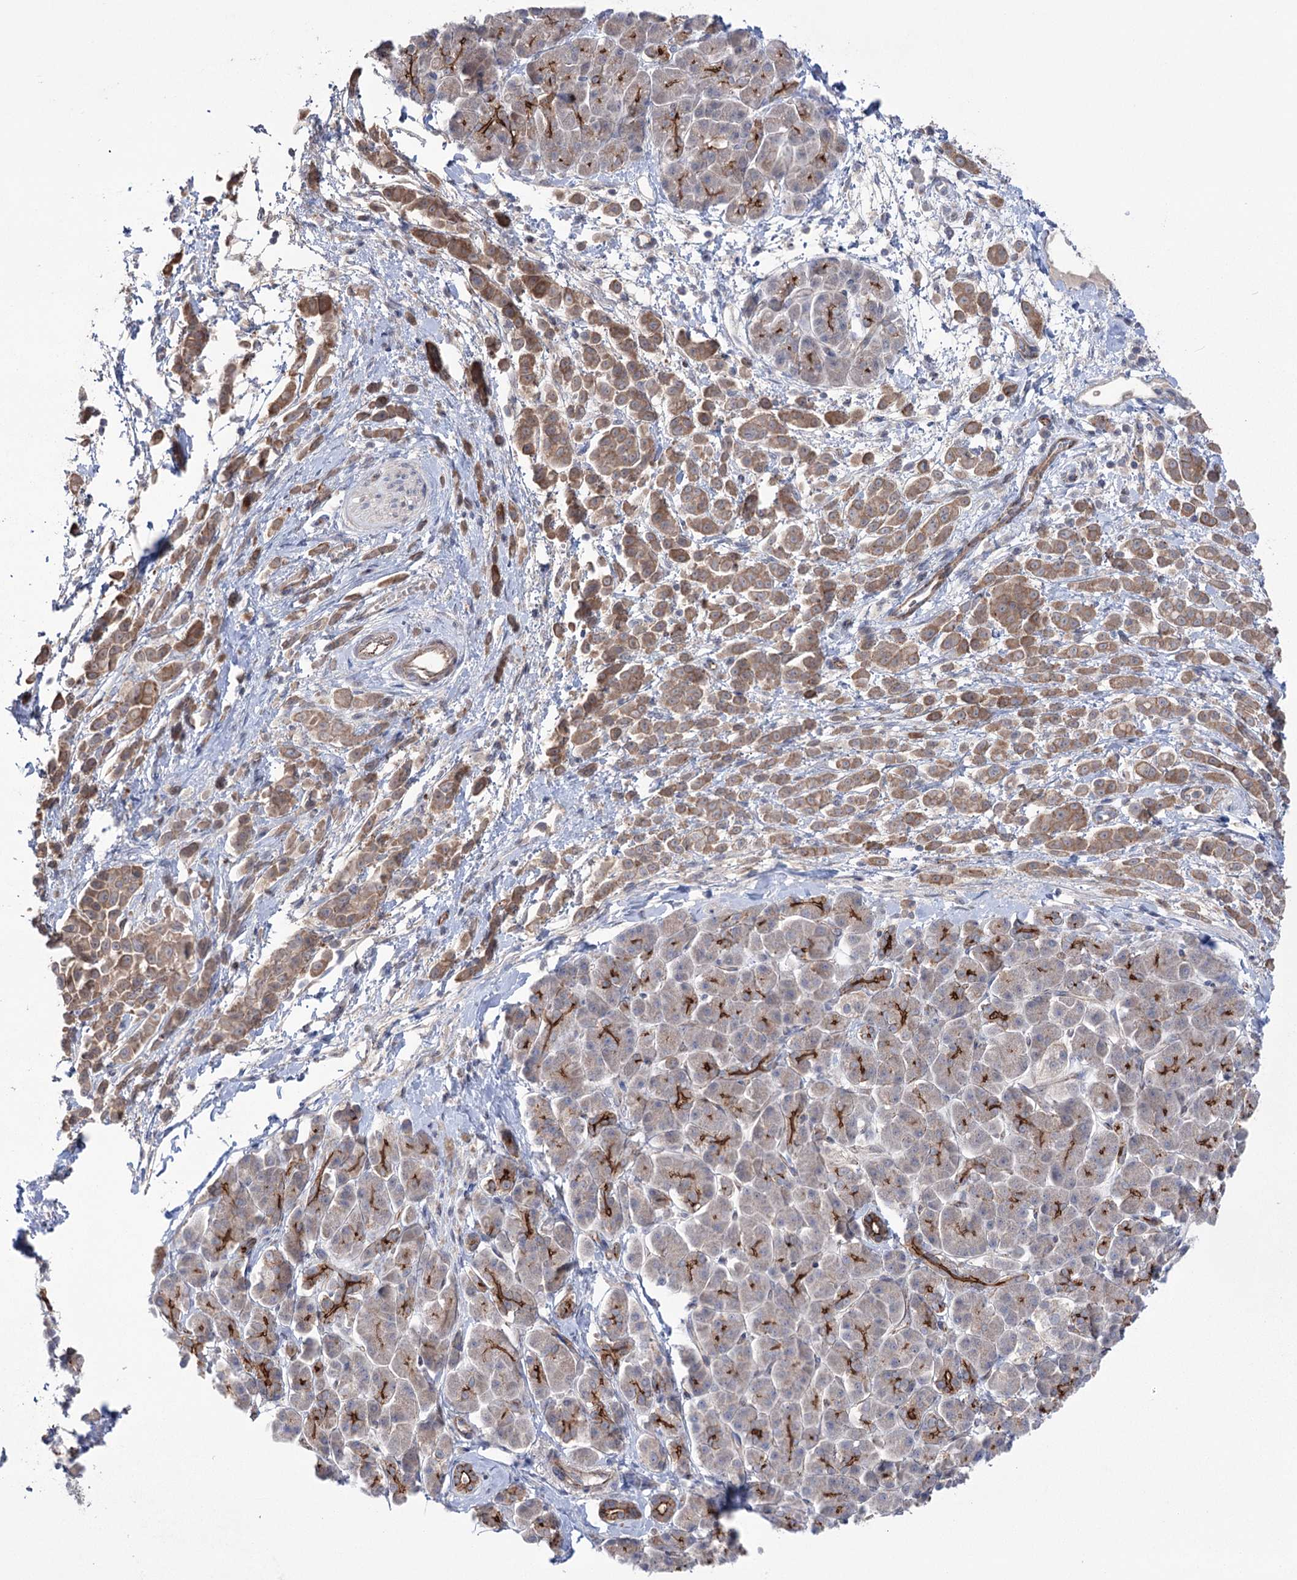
{"staining": {"intensity": "moderate", "quantity": ">75%", "location": "cytoplasmic/membranous"}, "tissue": "pancreatic cancer", "cell_type": "Tumor cells", "image_type": "cancer", "snomed": [{"axis": "morphology", "description": "Normal tissue, NOS"}, {"axis": "morphology", "description": "Adenocarcinoma, NOS"}, {"axis": "topography", "description": "Pancreas"}], "caption": "Immunohistochemistry (IHC) of human pancreatic cancer (adenocarcinoma) shows medium levels of moderate cytoplasmic/membranous positivity in approximately >75% of tumor cells. The staining is performed using DAB brown chromogen to label protein expression. The nuclei are counter-stained blue using hematoxylin.", "gene": "TRIM71", "patient": {"sex": "female", "age": 64}}